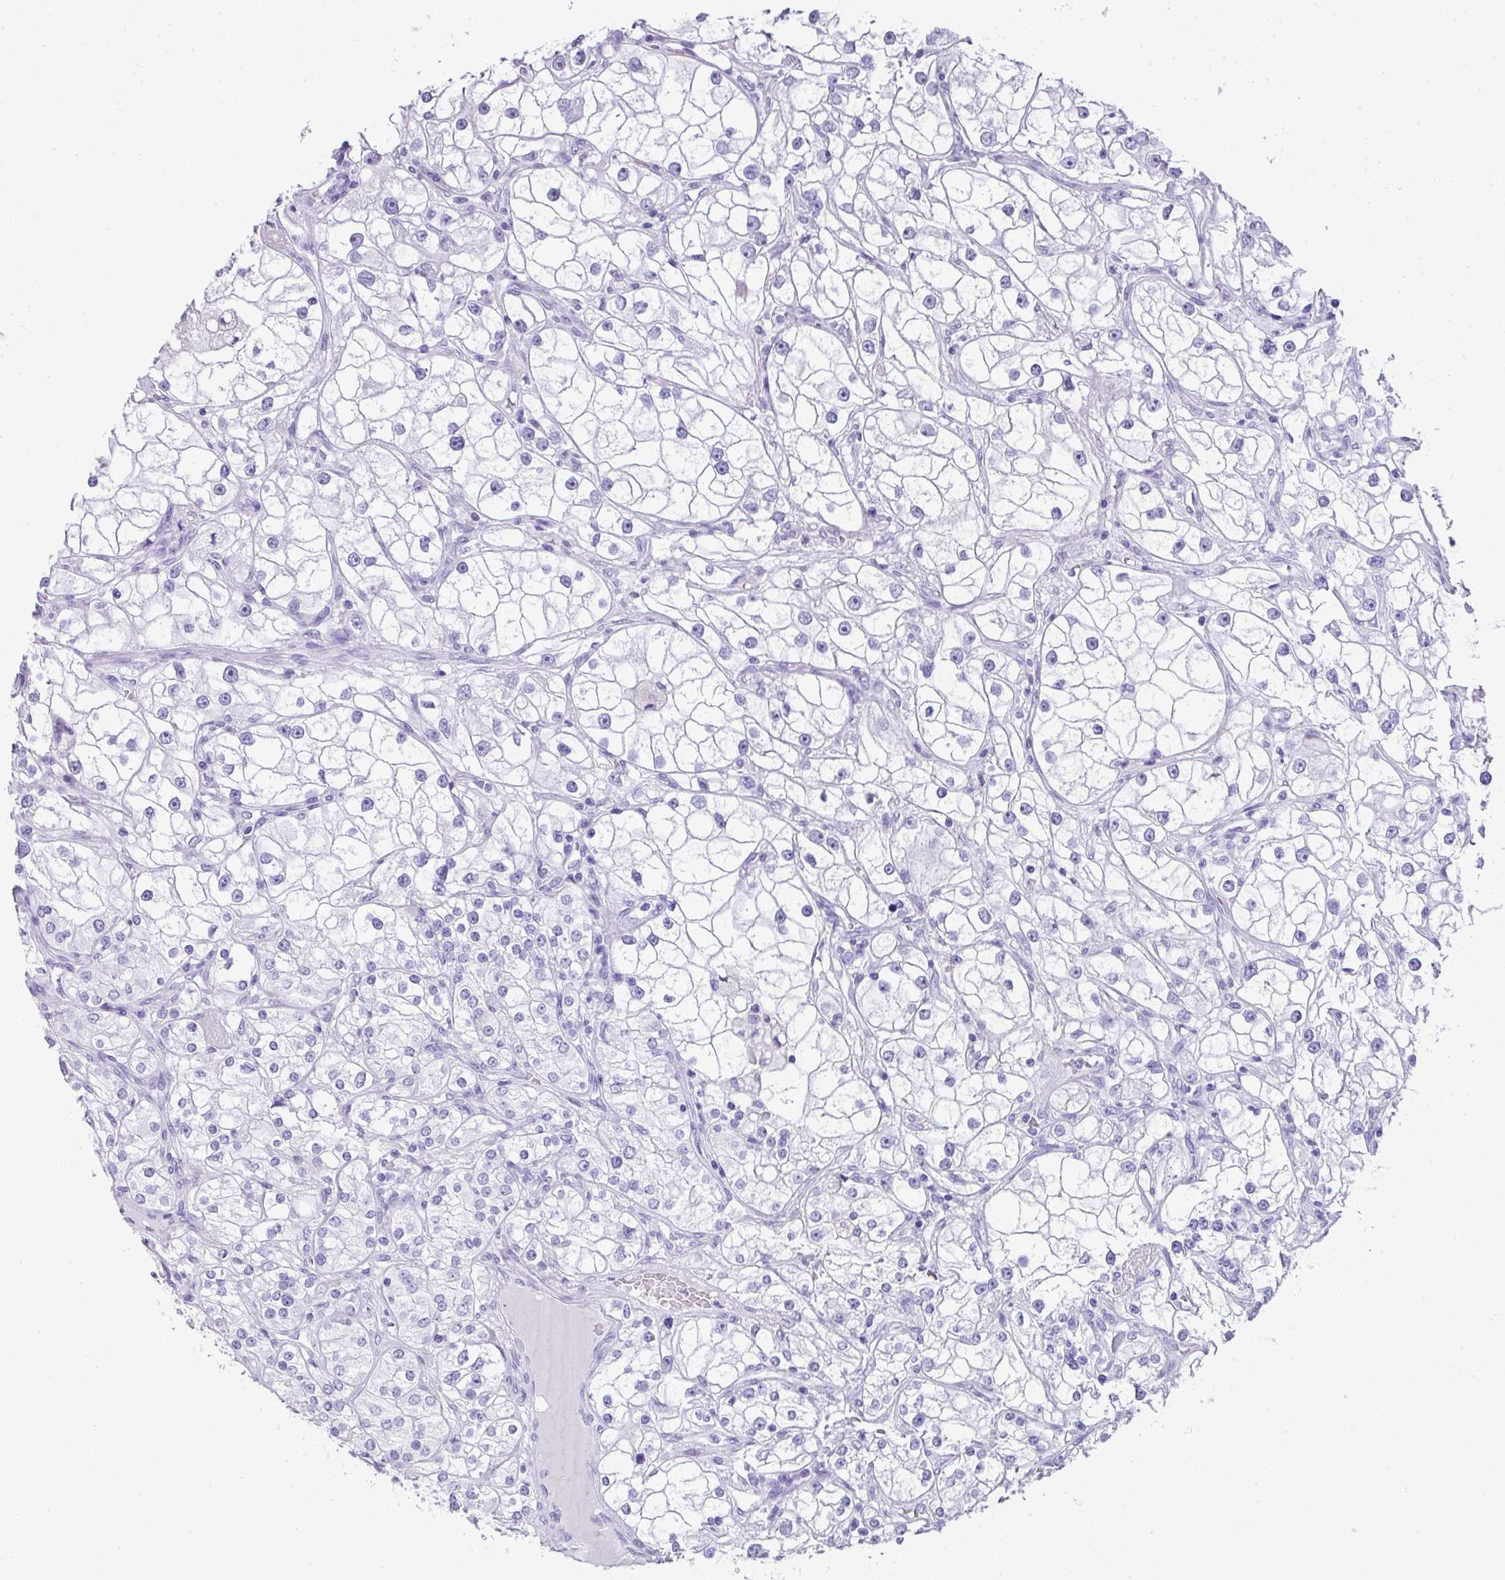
{"staining": {"intensity": "negative", "quantity": "none", "location": "none"}, "tissue": "renal cancer", "cell_type": "Tumor cells", "image_type": "cancer", "snomed": [{"axis": "morphology", "description": "Adenocarcinoma, NOS"}, {"axis": "topography", "description": "Kidney"}], "caption": "Tumor cells are negative for brown protein staining in renal adenocarcinoma. The staining is performed using DAB brown chromogen with nuclei counter-stained in using hematoxylin.", "gene": "TNP1", "patient": {"sex": "male", "age": 77}}